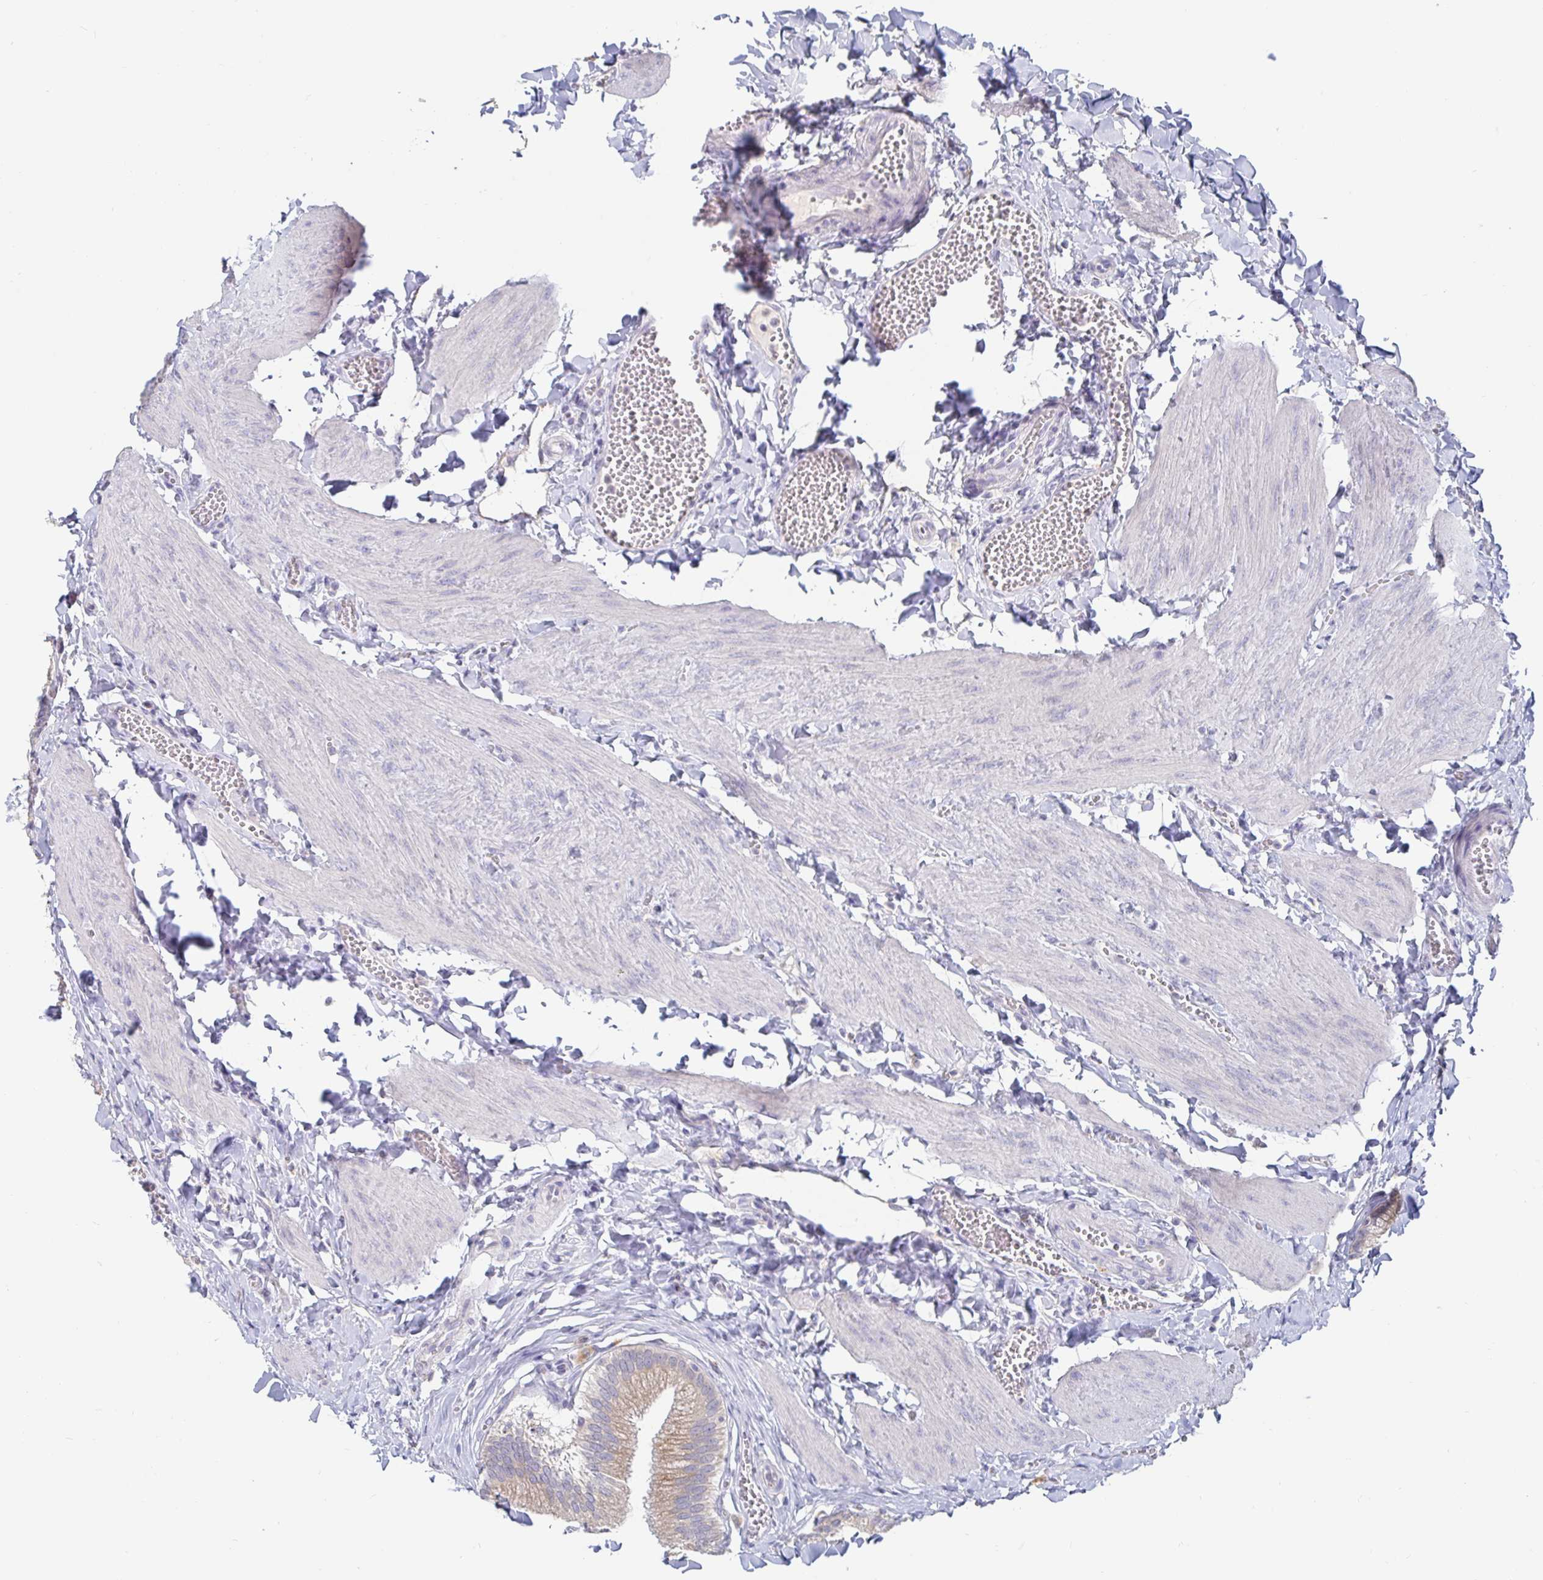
{"staining": {"intensity": "moderate", "quantity": "25%-75%", "location": "cytoplasmic/membranous"}, "tissue": "gallbladder", "cell_type": "Glandular cells", "image_type": "normal", "snomed": [{"axis": "morphology", "description": "Normal tissue, NOS"}, {"axis": "topography", "description": "Gallbladder"}], "caption": "Immunohistochemistry of normal gallbladder demonstrates medium levels of moderate cytoplasmic/membranous expression in approximately 25%-75% of glandular cells.", "gene": "SPPL3", "patient": {"sex": "male", "age": 17}}